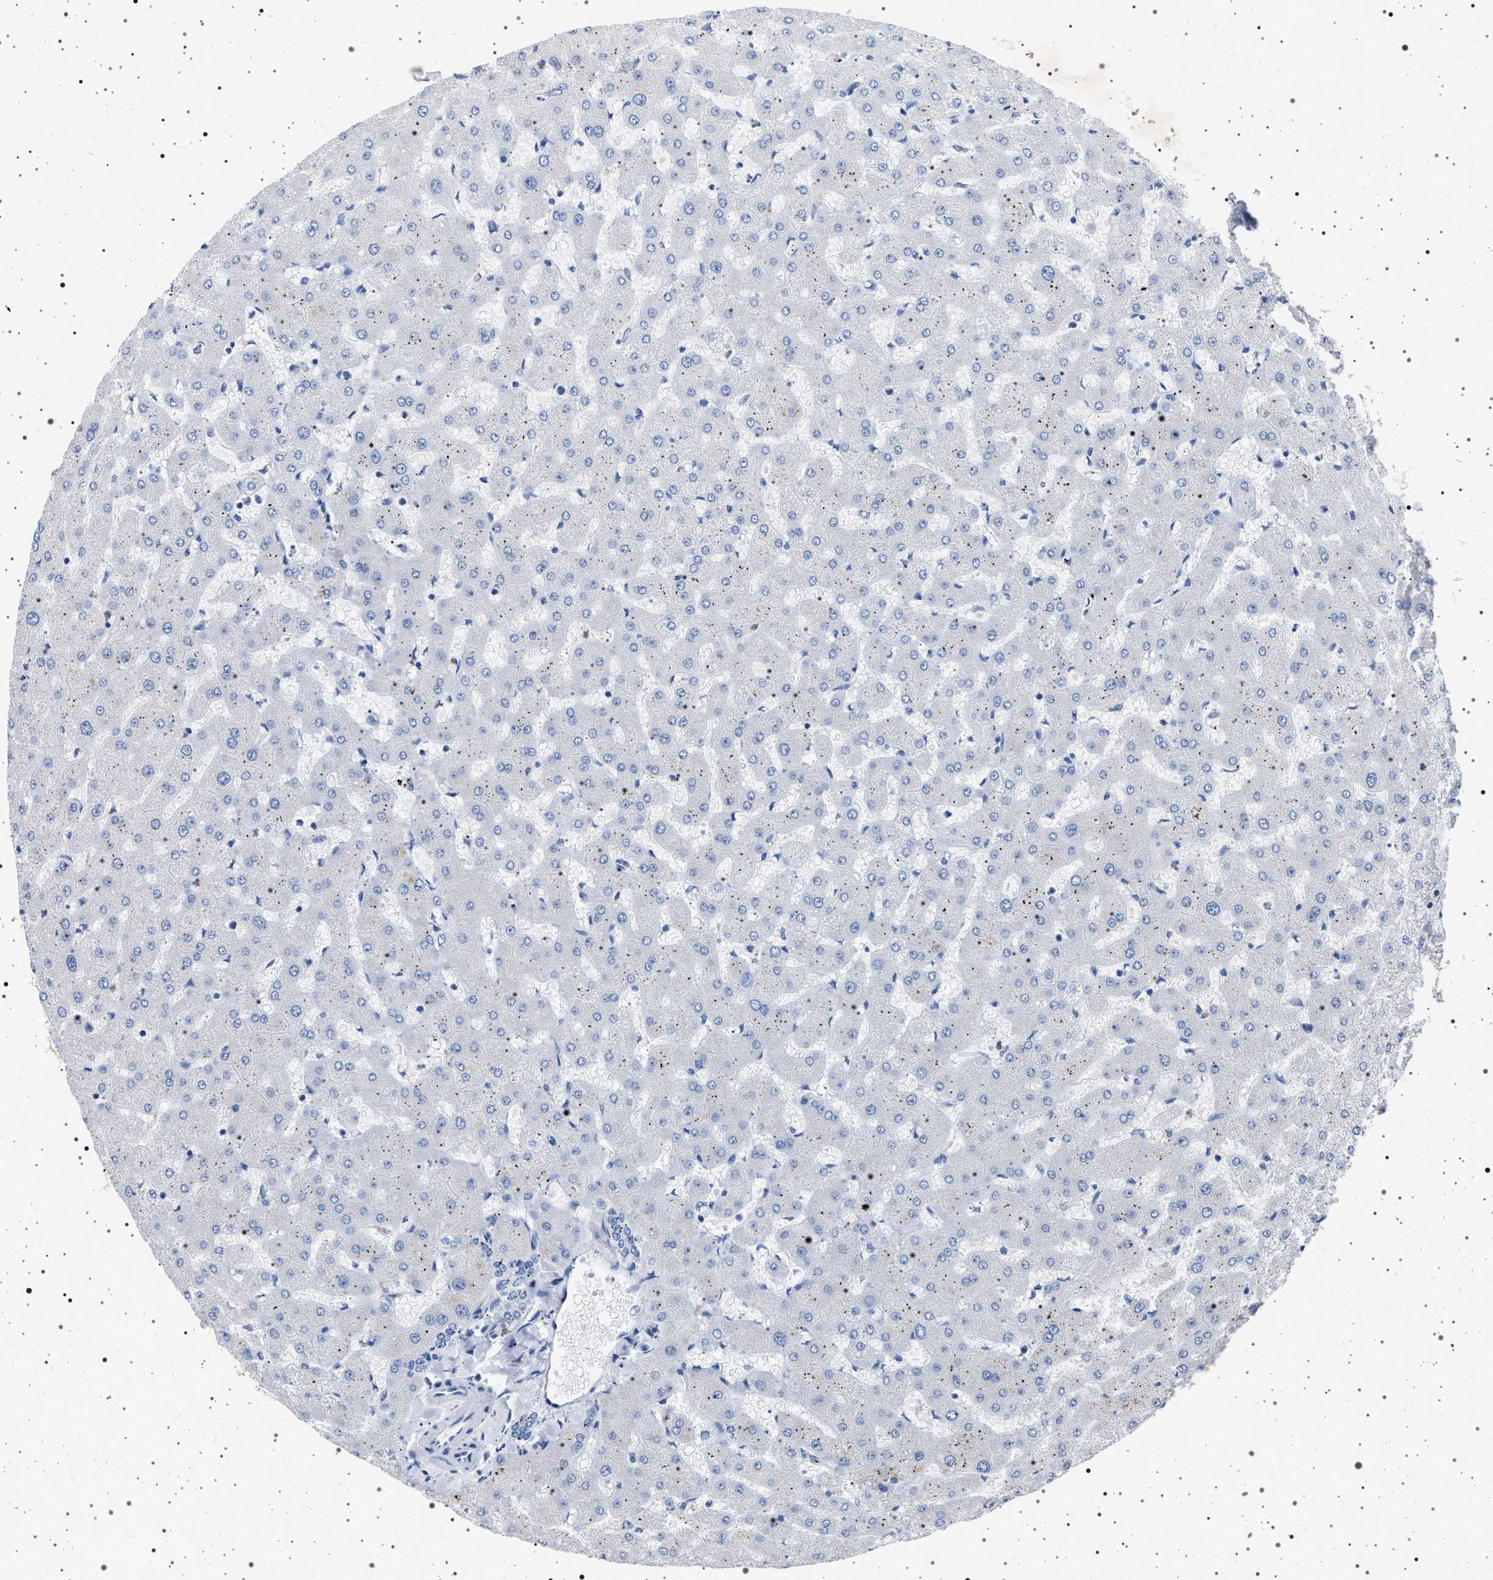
{"staining": {"intensity": "negative", "quantity": "none", "location": "none"}, "tissue": "liver", "cell_type": "Cholangiocytes", "image_type": "normal", "snomed": [{"axis": "morphology", "description": "Normal tissue, NOS"}, {"axis": "topography", "description": "Liver"}], "caption": "Immunohistochemistry (IHC) of benign liver shows no staining in cholangiocytes. (Stains: DAB (3,3'-diaminobenzidine) IHC with hematoxylin counter stain, Microscopy: brightfield microscopy at high magnification).", "gene": "NAT9", "patient": {"sex": "female", "age": 63}}